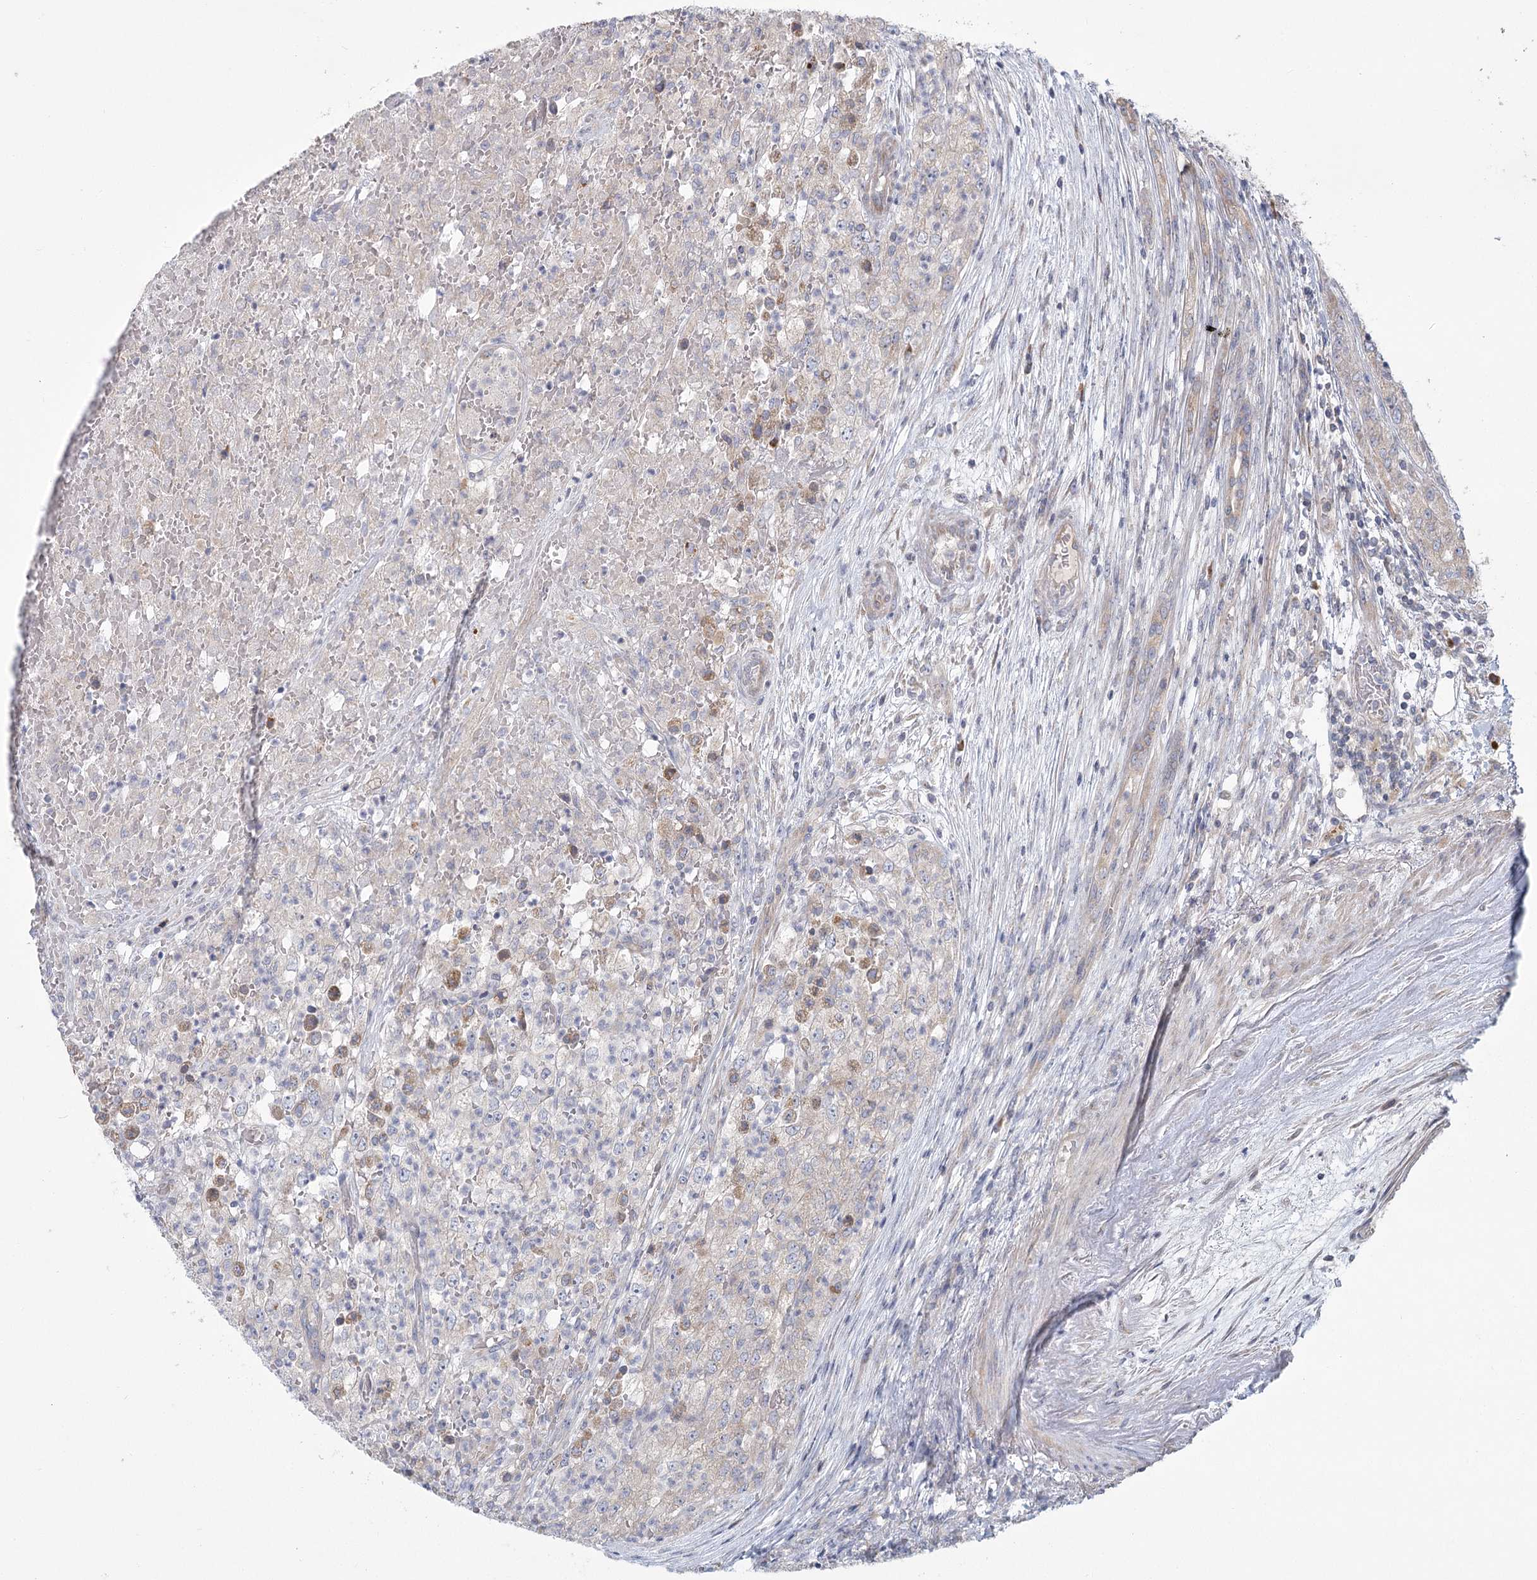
{"staining": {"intensity": "negative", "quantity": "none", "location": "none"}, "tissue": "renal cancer", "cell_type": "Tumor cells", "image_type": "cancer", "snomed": [{"axis": "morphology", "description": "Adenocarcinoma, NOS"}, {"axis": "topography", "description": "Kidney"}], "caption": "The micrograph shows no significant positivity in tumor cells of renal adenocarcinoma.", "gene": "CNTLN", "patient": {"sex": "female", "age": 54}}